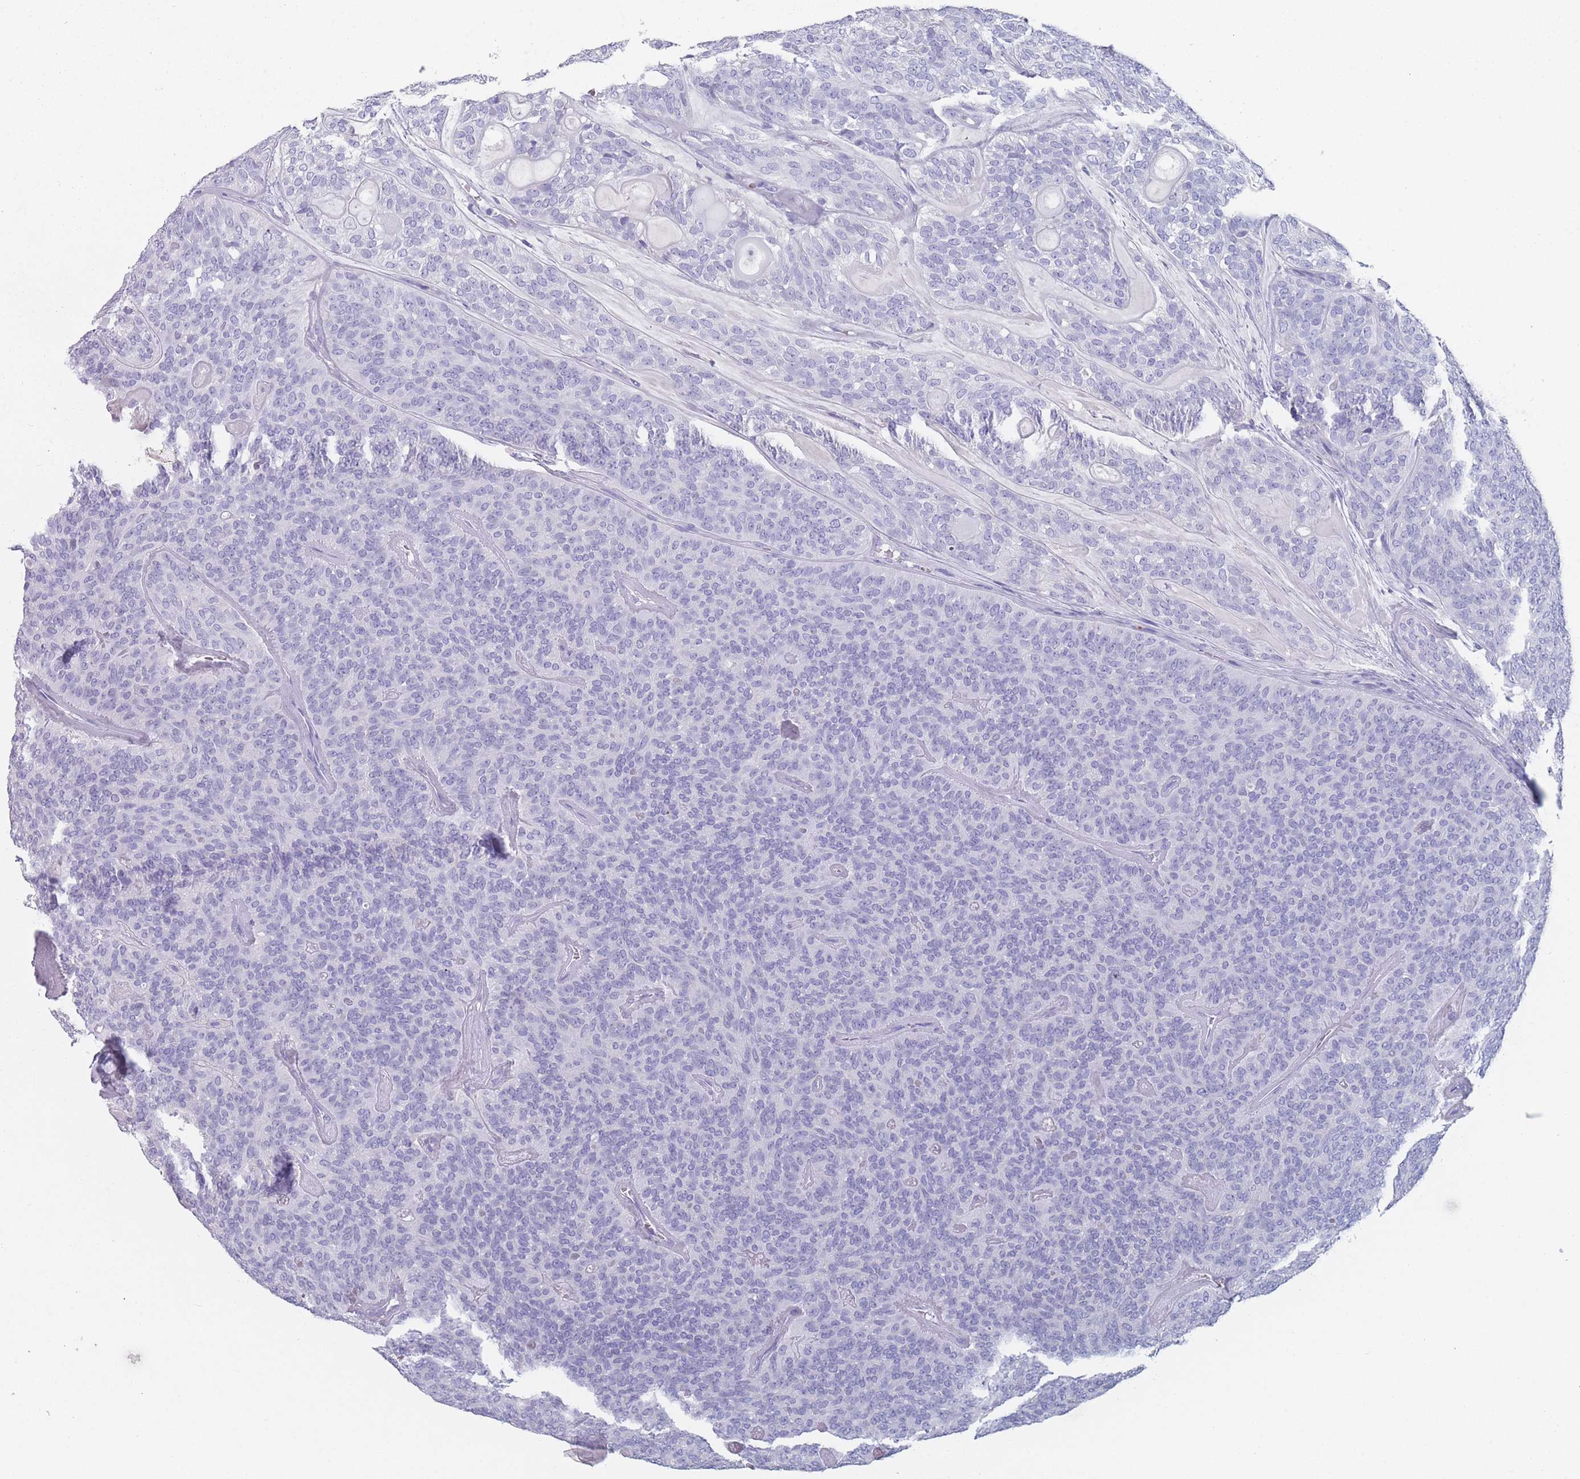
{"staining": {"intensity": "negative", "quantity": "none", "location": "none"}, "tissue": "head and neck cancer", "cell_type": "Tumor cells", "image_type": "cancer", "snomed": [{"axis": "morphology", "description": "Adenocarcinoma, NOS"}, {"axis": "topography", "description": "Head-Neck"}], "caption": "Photomicrograph shows no significant protein expression in tumor cells of head and neck cancer (adenocarcinoma).", "gene": "ATP1A3", "patient": {"sex": "male", "age": 66}}